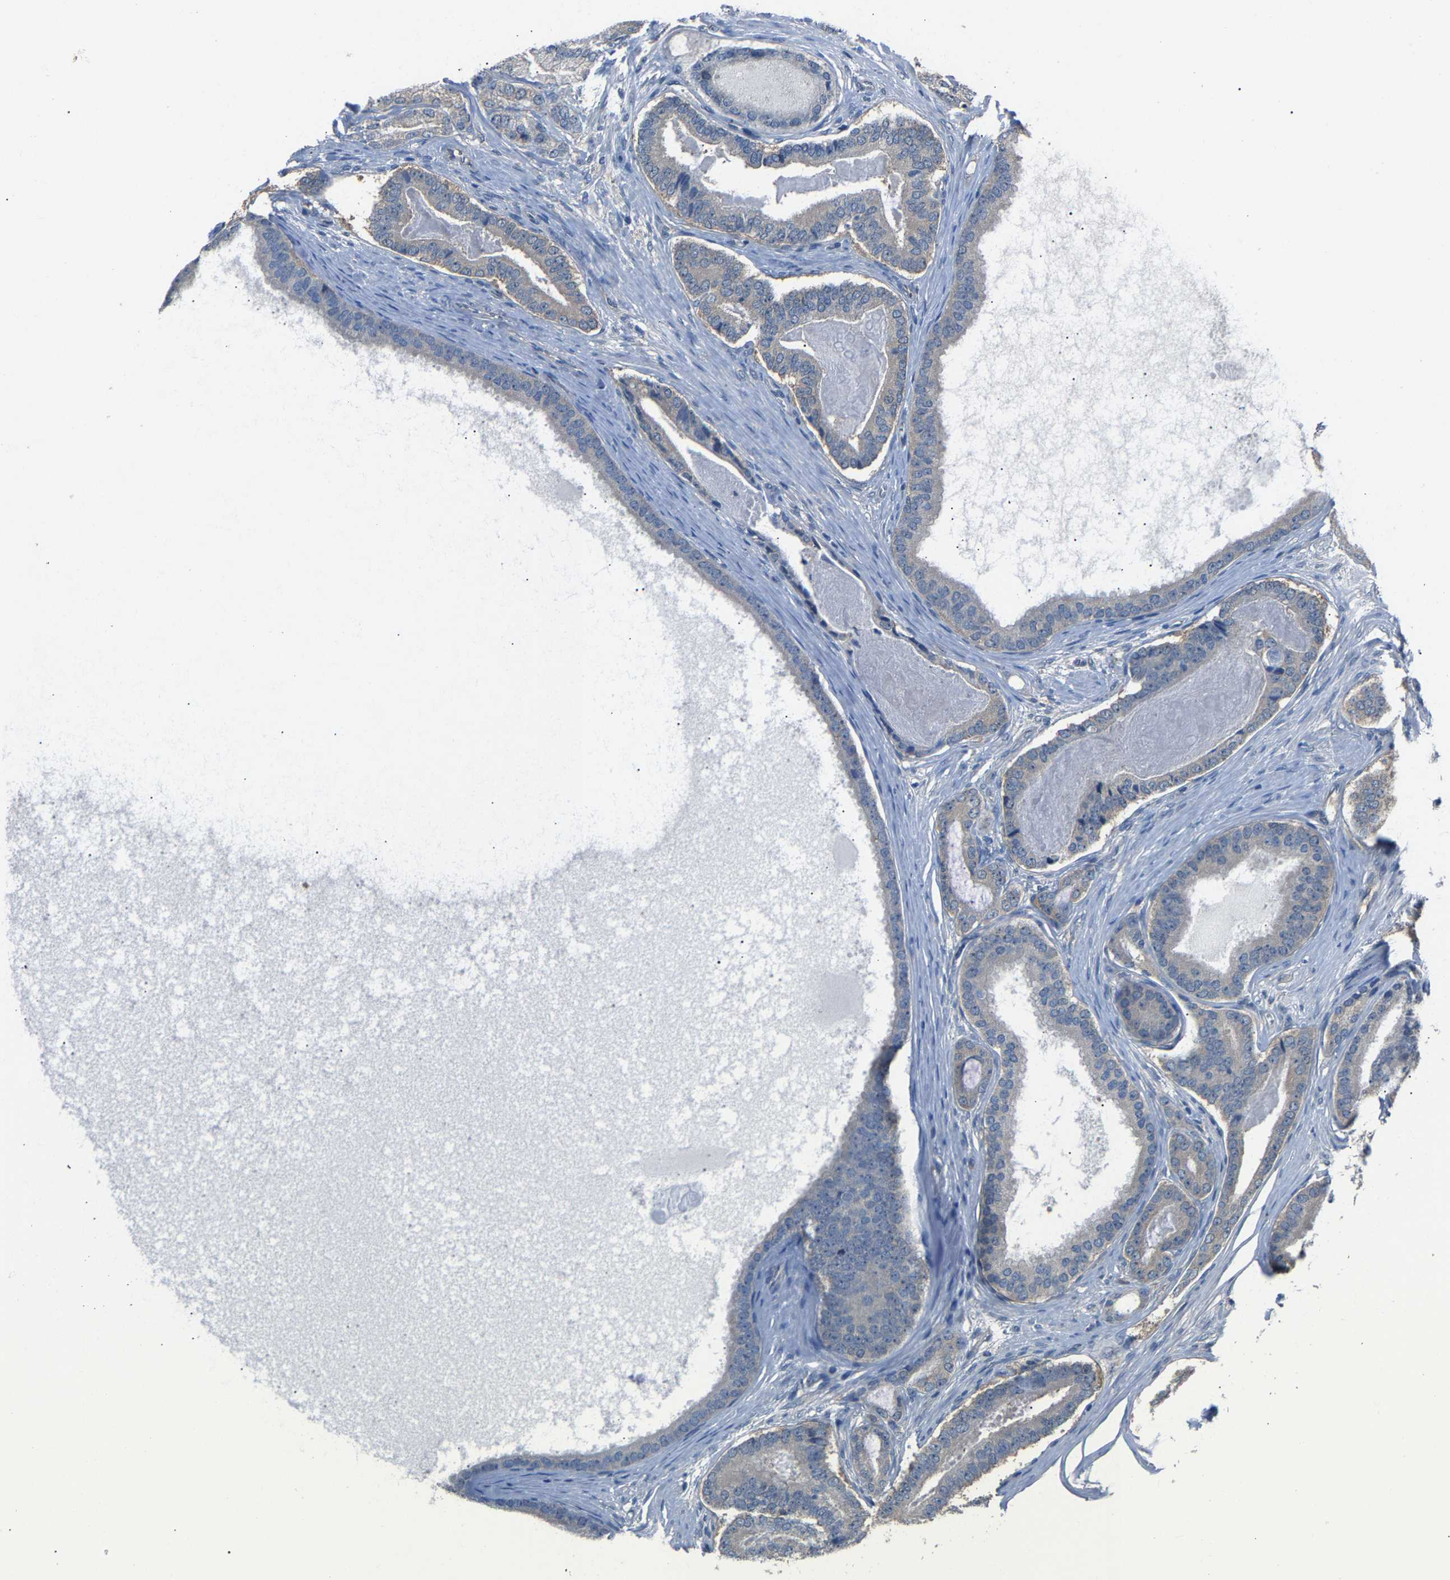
{"staining": {"intensity": "negative", "quantity": "none", "location": "none"}, "tissue": "prostate cancer", "cell_type": "Tumor cells", "image_type": "cancer", "snomed": [{"axis": "morphology", "description": "Adenocarcinoma, High grade"}, {"axis": "topography", "description": "Prostate"}], "caption": "Immunohistochemical staining of human prostate cancer demonstrates no significant positivity in tumor cells. (DAB (3,3'-diaminobenzidine) immunohistochemistry (IHC), high magnification).", "gene": "ABCC9", "patient": {"sex": "male", "age": 60}}